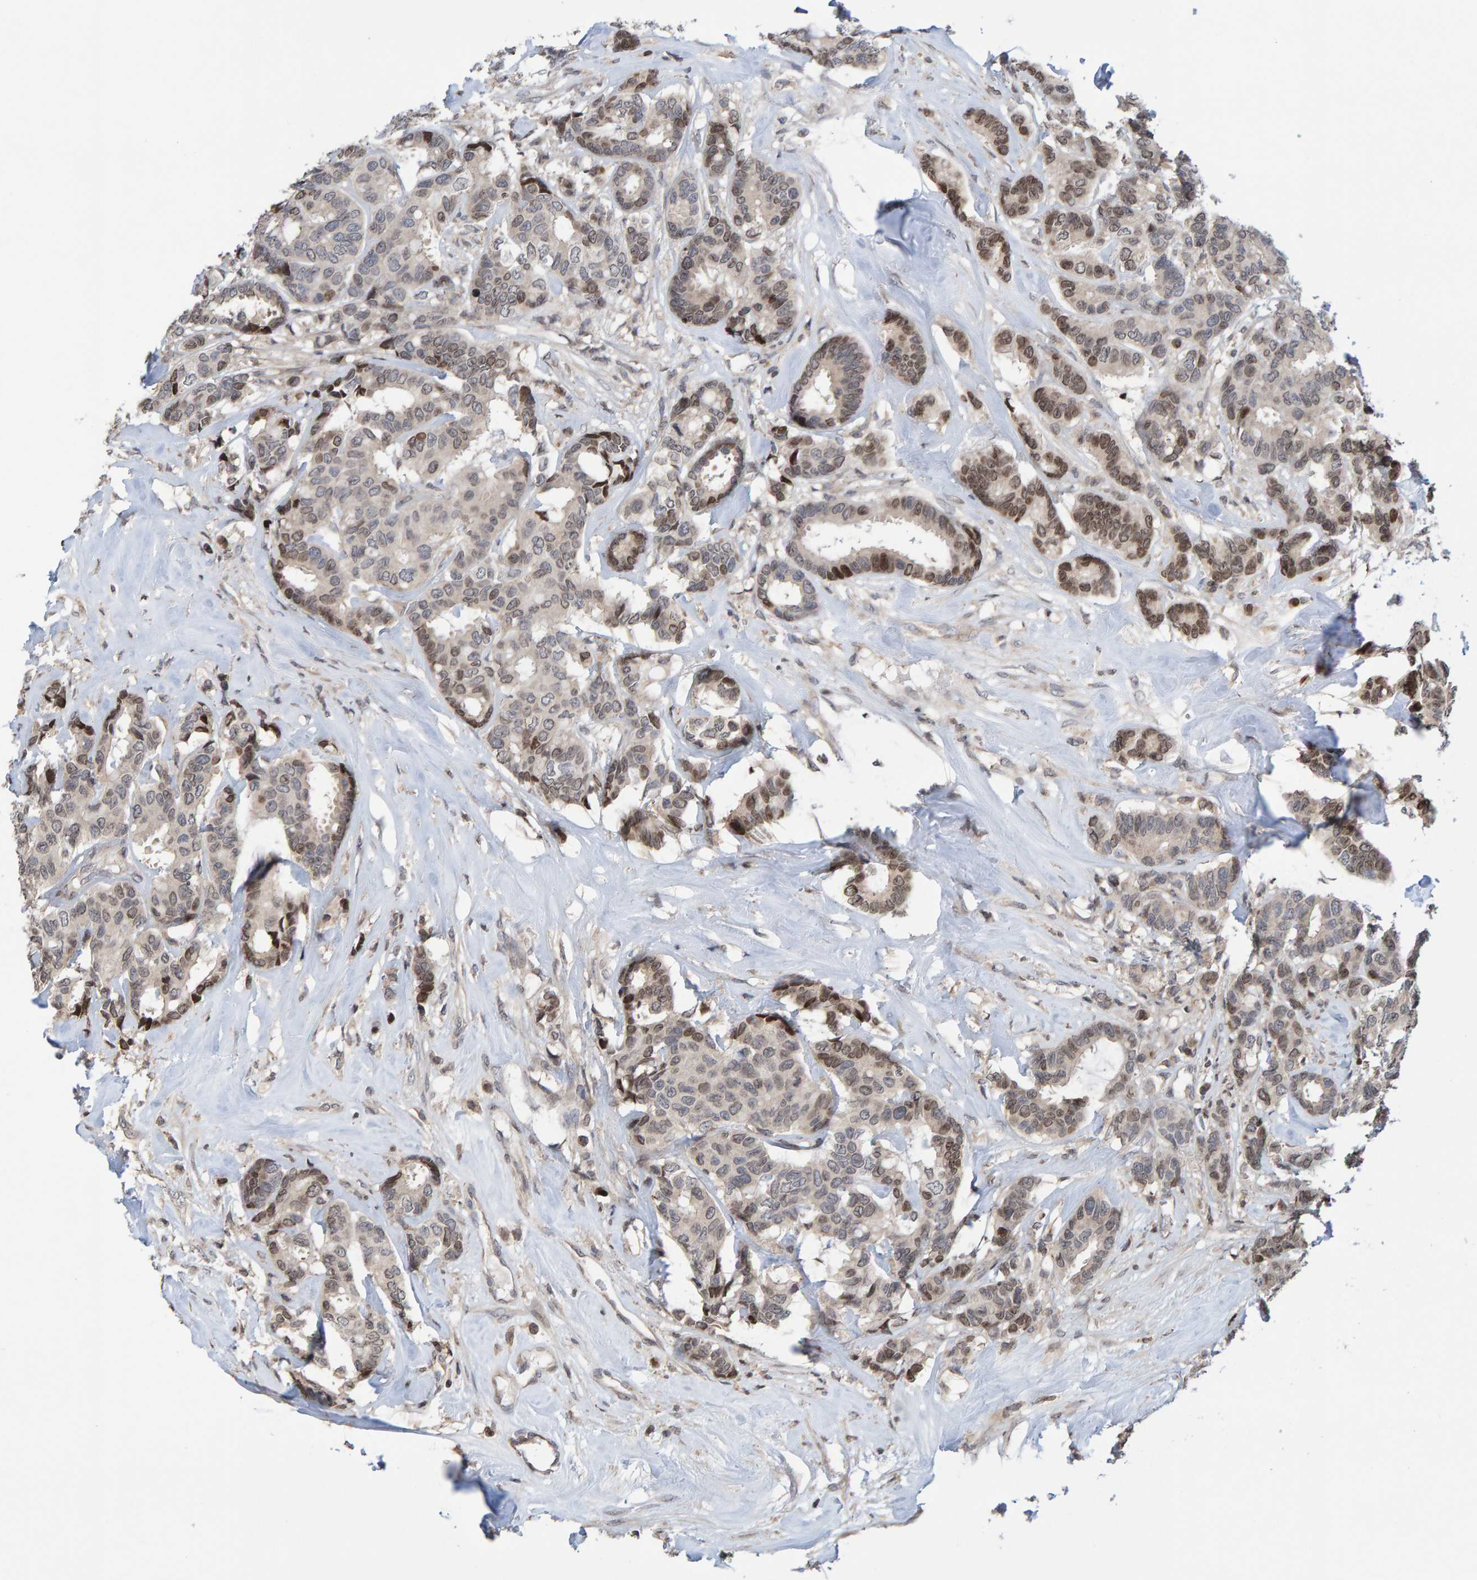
{"staining": {"intensity": "moderate", "quantity": "25%-75%", "location": "nuclear"}, "tissue": "breast cancer", "cell_type": "Tumor cells", "image_type": "cancer", "snomed": [{"axis": "morphology", "description": "Duct carcinoma"}, {"axis": "topography", "description": "Breast"}], "caption": "Immunohistochemistry (IHC) of human breast cancer shows medium levels of moderate nuclear positivity in approximately 25%-75% of tumor cells. (Brightfield microscopy of DAB IHC at high magnification).", "gene": "GAB2", "patient": {"sex": "female", "age": 87}}